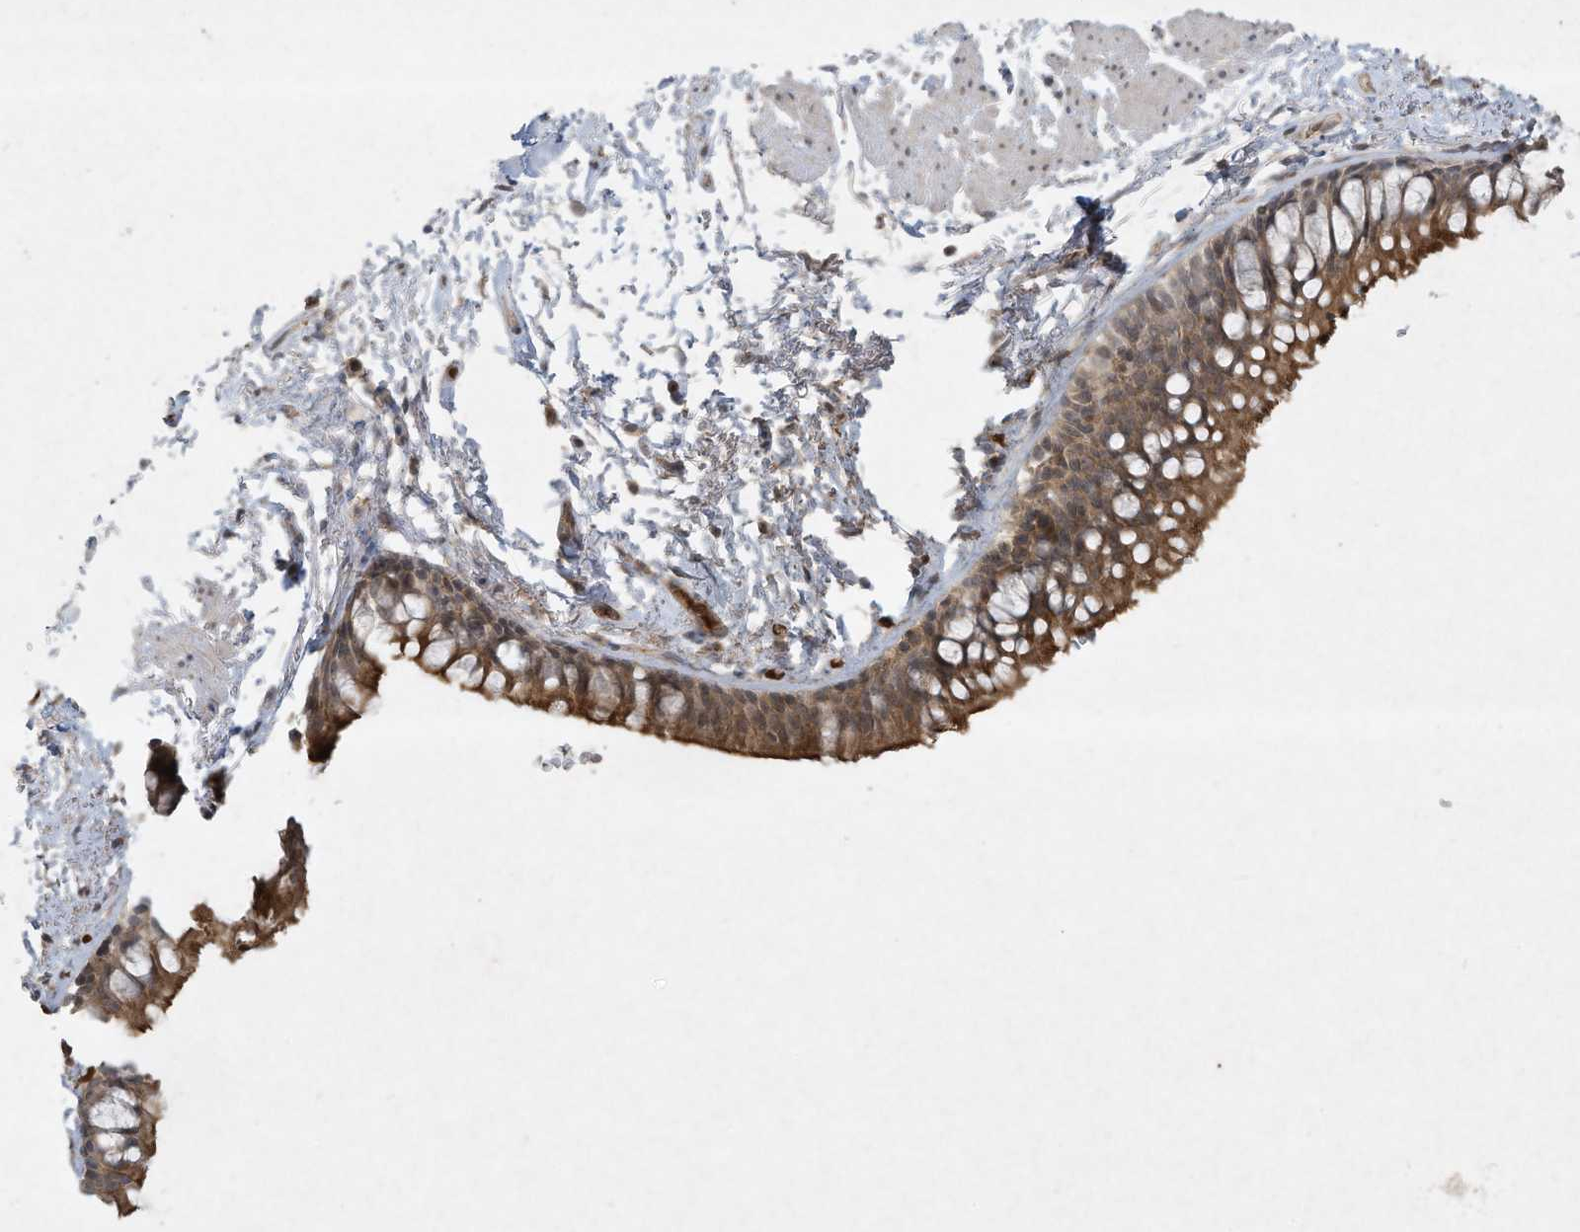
{"staining": {"intensity": "moderate", "quantity": ">75%", "location": "cytoplasmic/membranous"}, "tissue": "bronchus", "cell_type": "Respiratory epithelial cells", "image_type": "normal", "snomed": [{"axis": "morphology", "description": "Normal tissue, NOS"}, {"axis": "topography", "description": "Cartilage tissue"}, {"axis": "topography", "description": "Bronchus"}], "caption": "Moderate cytoplasmic/membranous staining for a protein is appreciated in approximately >75% of respiratory epithelial cells of benign bronchus using immunohistochemistry (IHC).", "gene": "FETUB", "patient": {"sex": "female", "age": 73}}